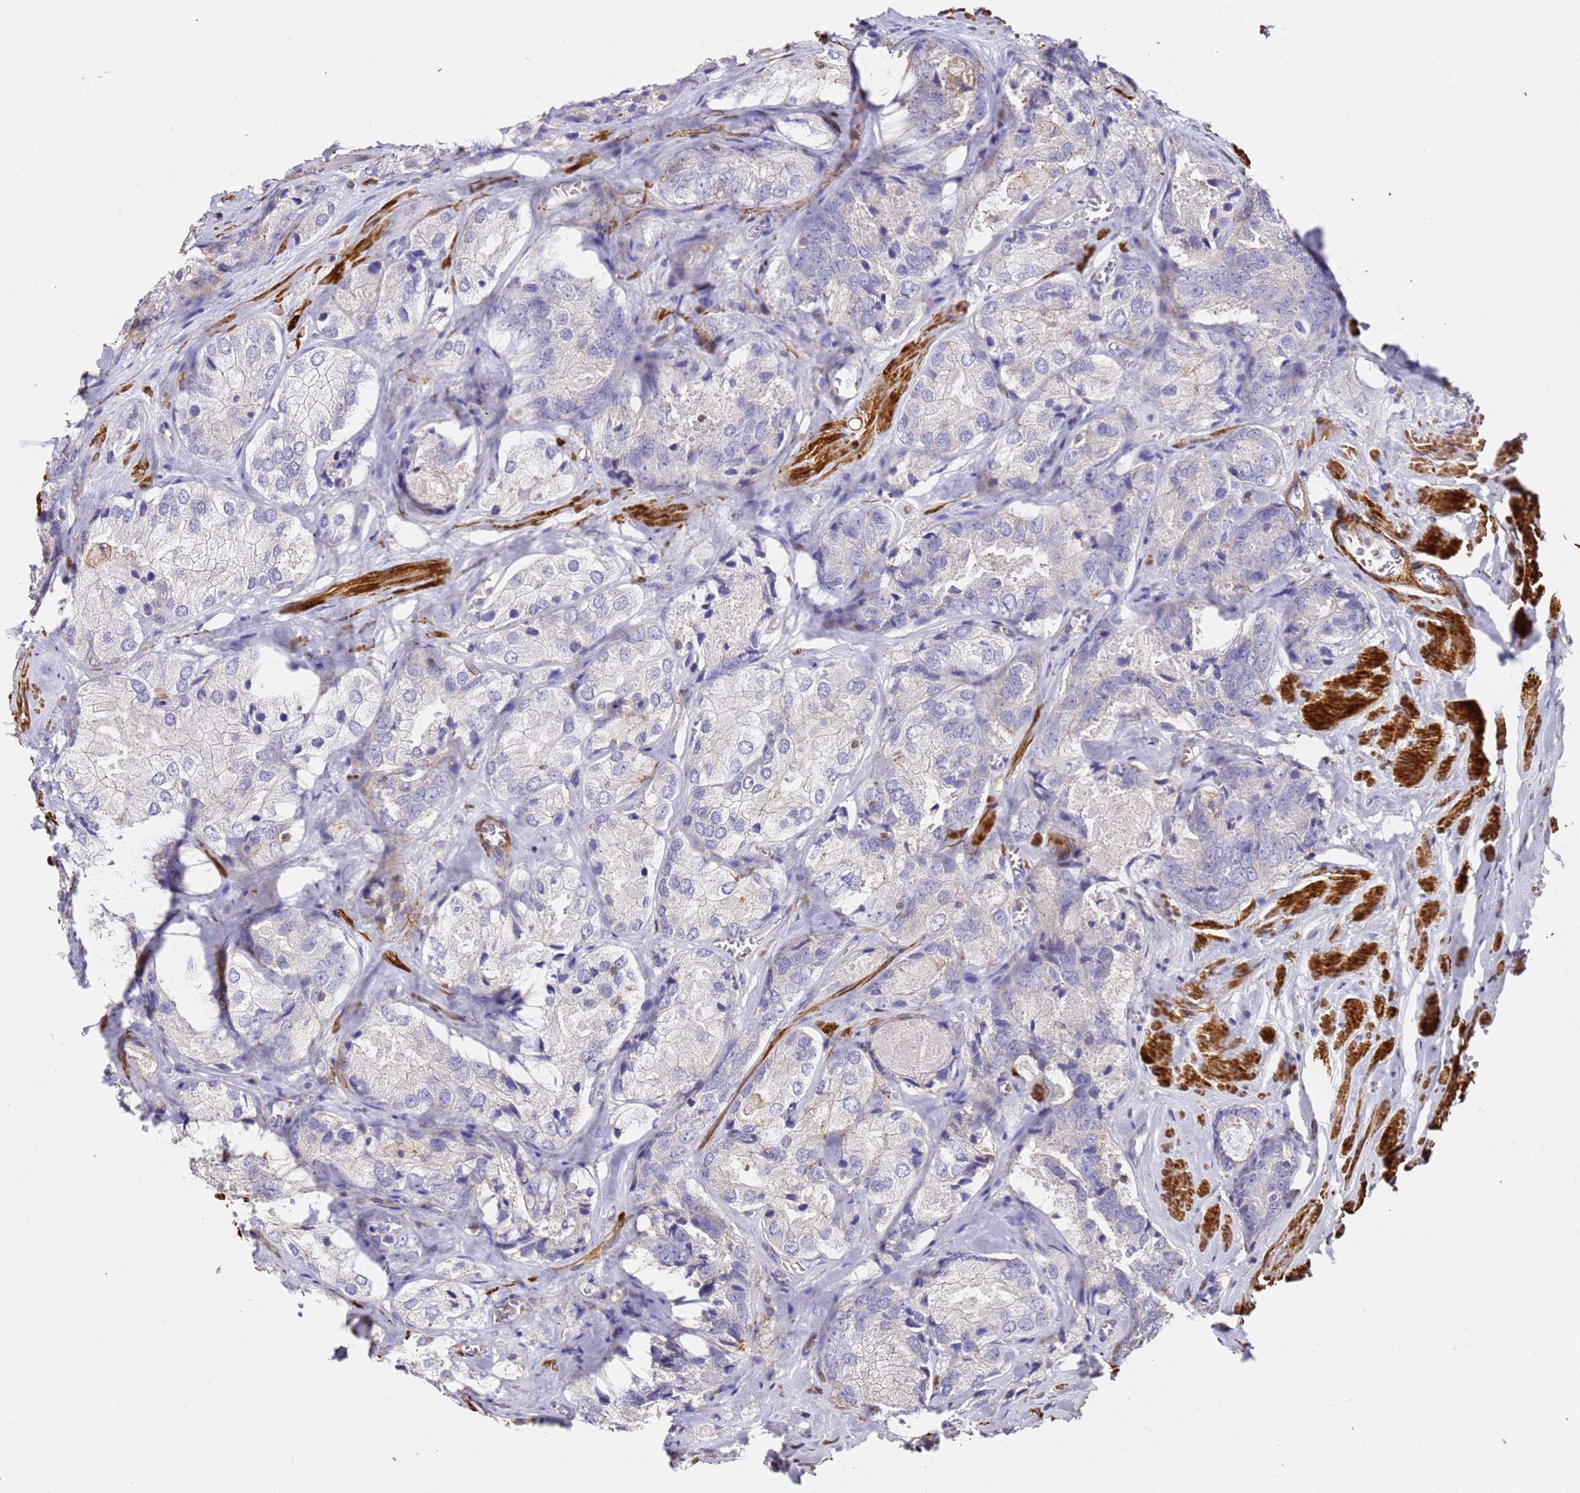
{"staining": {"intensity": "negative", "quantity": "none", "location": "none"}, "tissue": "prostate cancer", "cell_type": "Tumor cells", "image_type": "cancer", "snomed": [{"axis": "morphology", "description": "Adenocarcinoma, Low grade"}, {"axis": "topography", "description": "Prostate"}], "caption": "There is no significant expression in tumor cells of prostate cancer.", "gene": "ZNF671", "patient": {"sex": "male", "age": 68}}